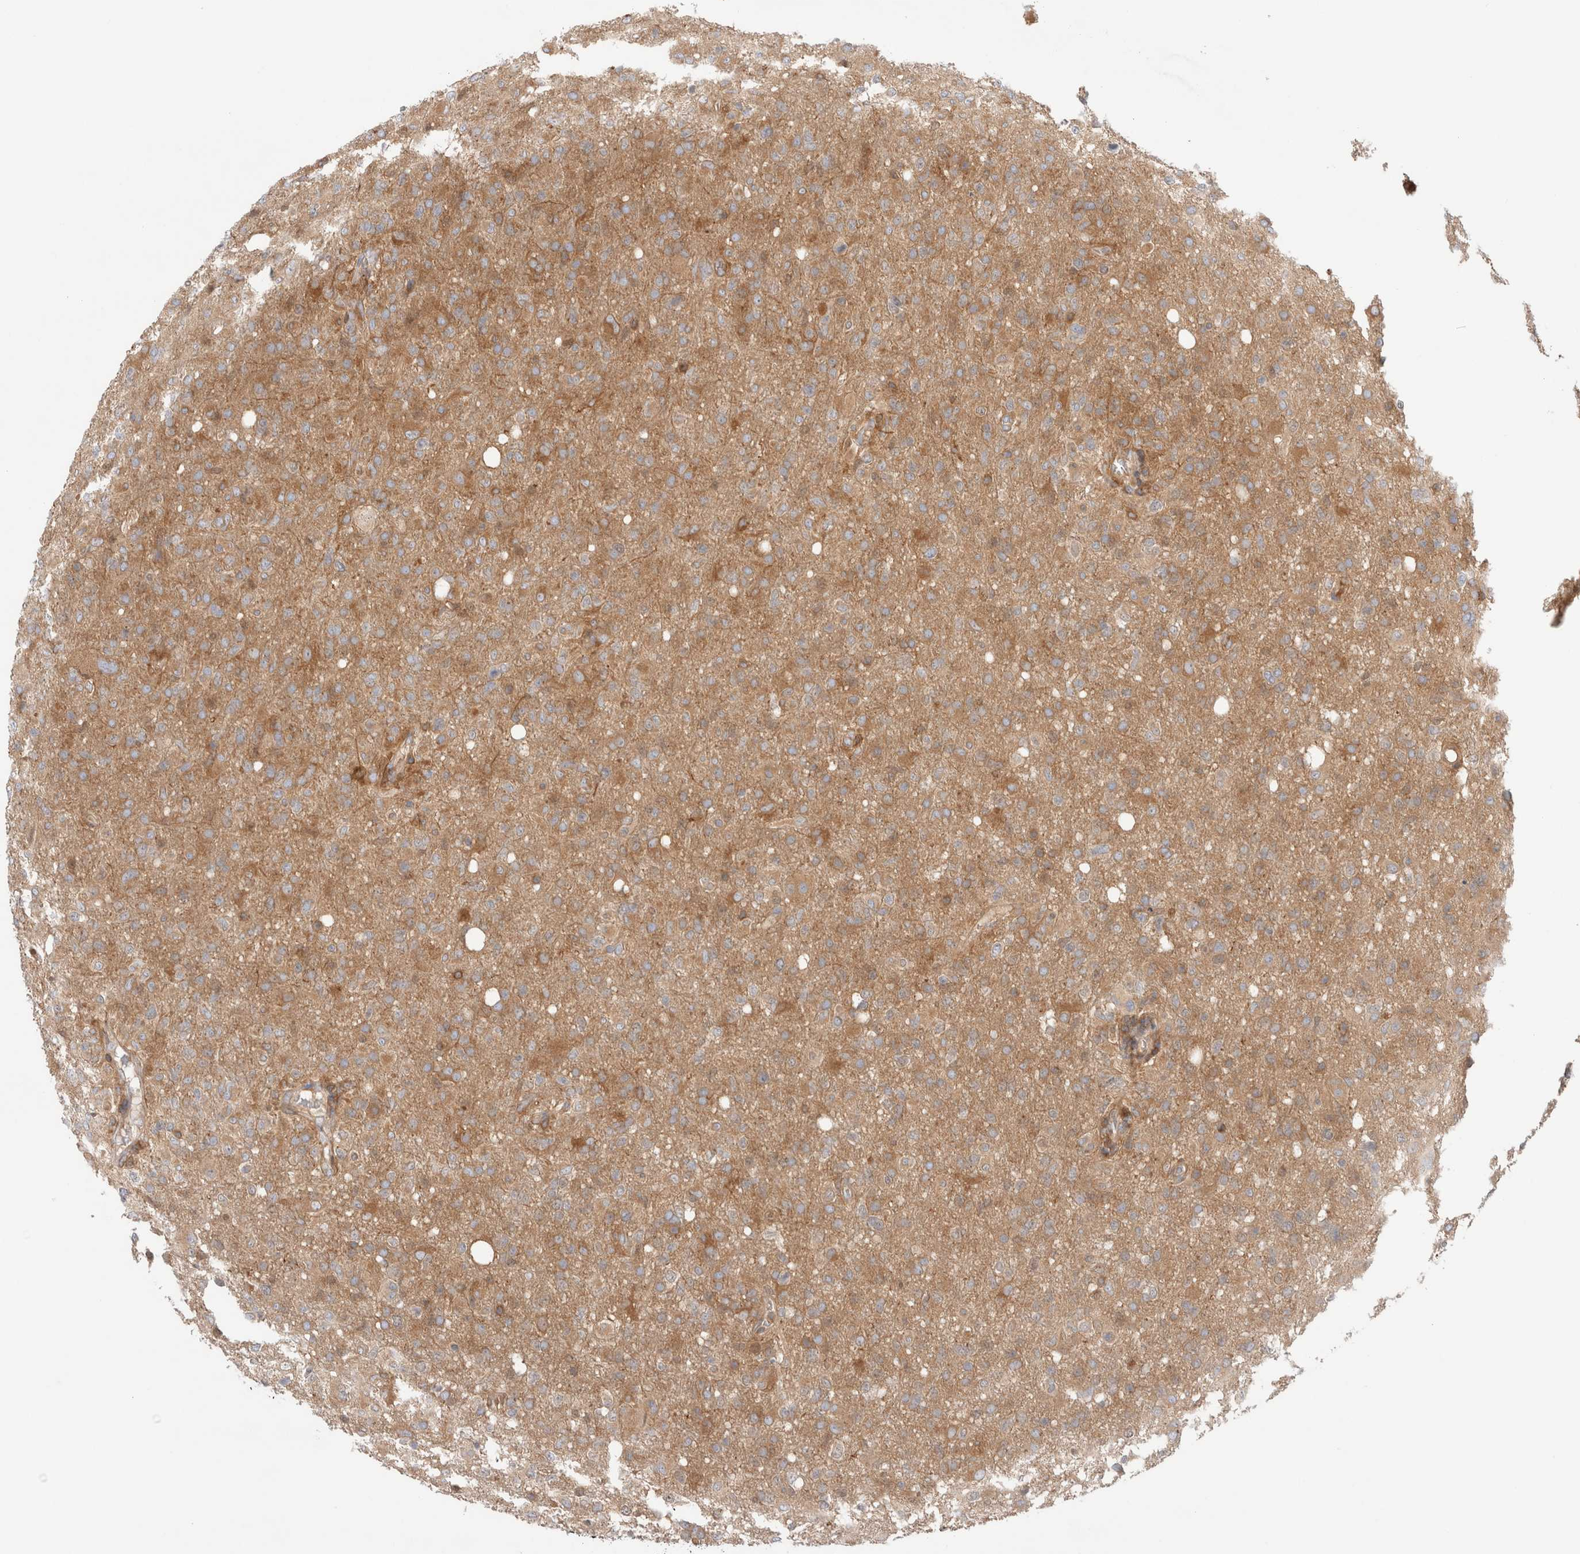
{"staining": {"intensity": "moderate", "quantity": ">75%", "location": "cytoplasmic/membranous"}, "tissue": "glioma", "cell_type": "Tumor cells", "image_type": "cancer", "snomed": [{"axis": "morphology", "description": "Glioma, malignant, High grade"}, {"axis": "topography", "description": "Brain"}], "caption": "Immunohistochemistry photomicrograph of neoplastic tissue: human high-grade glioma (malignant) stained using IHC shows medium levels of moderate protein expression localized specifically in the cytoplasmic/membranous of tumor cells, appearing as a cytoplasmic/membranous brown color.", "gene": "KLHL14", "patient": {"sex": "female", "age": 57}}